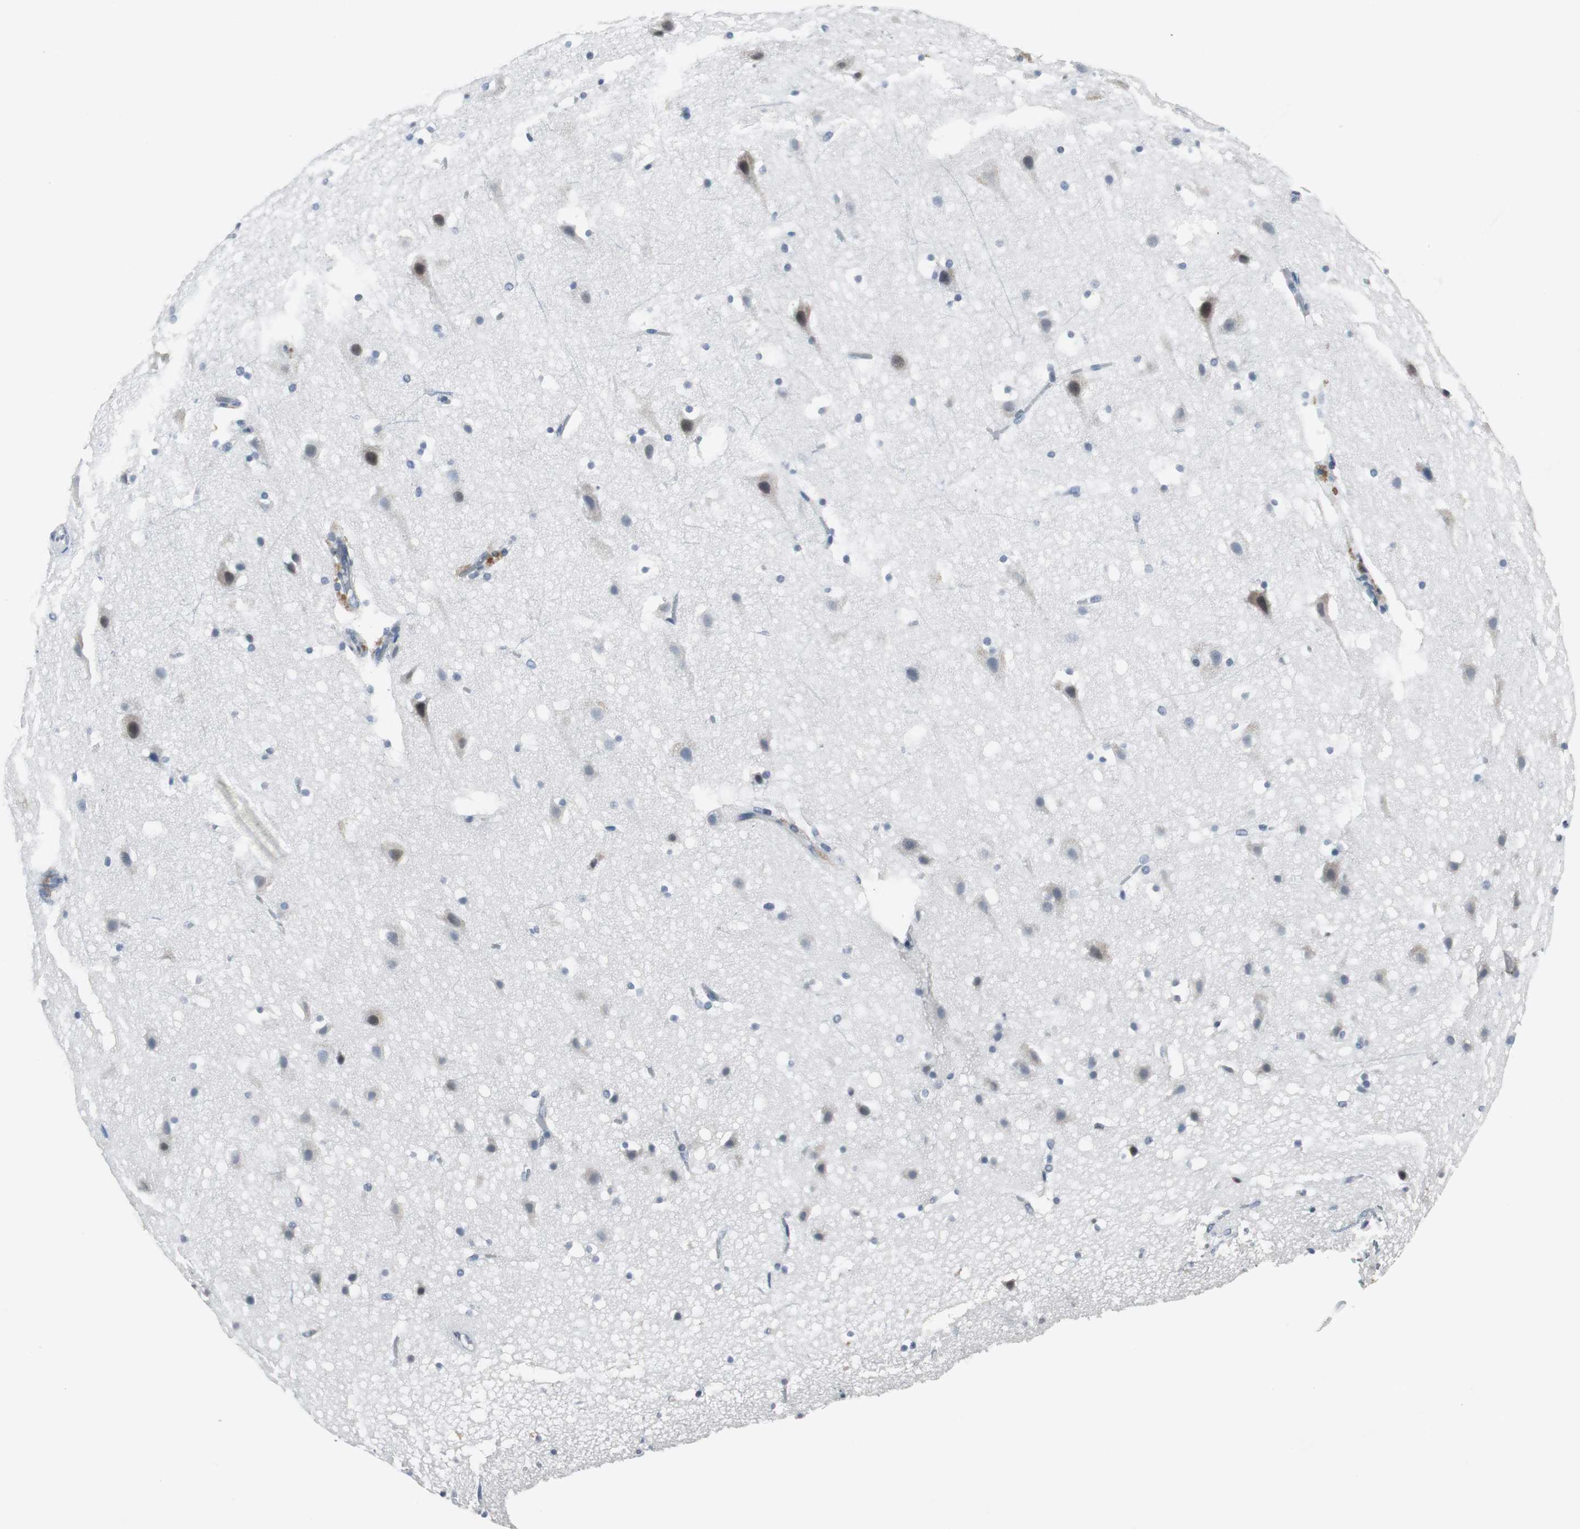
{"staining": {"intensity": "negative", "quantity": "none", "location": "none"}, "tissue": "cerebral cortex", "cell_type": "Endothelial cells", "image_type": "normal", "snomed": [{"axis": "morphology", "description": "Normal tissue, NOS"}, {"axis": "topography", "description": "Cerebral cortex"}], "caption": "DAB (3,3'-diaminobenzidine) immunohistochemical staining of unremarkable cerebral cortex displays no significant positivity in endothelial cells.", "gene": "ELK1", "patient": {"sex": "male", "age": 45}}